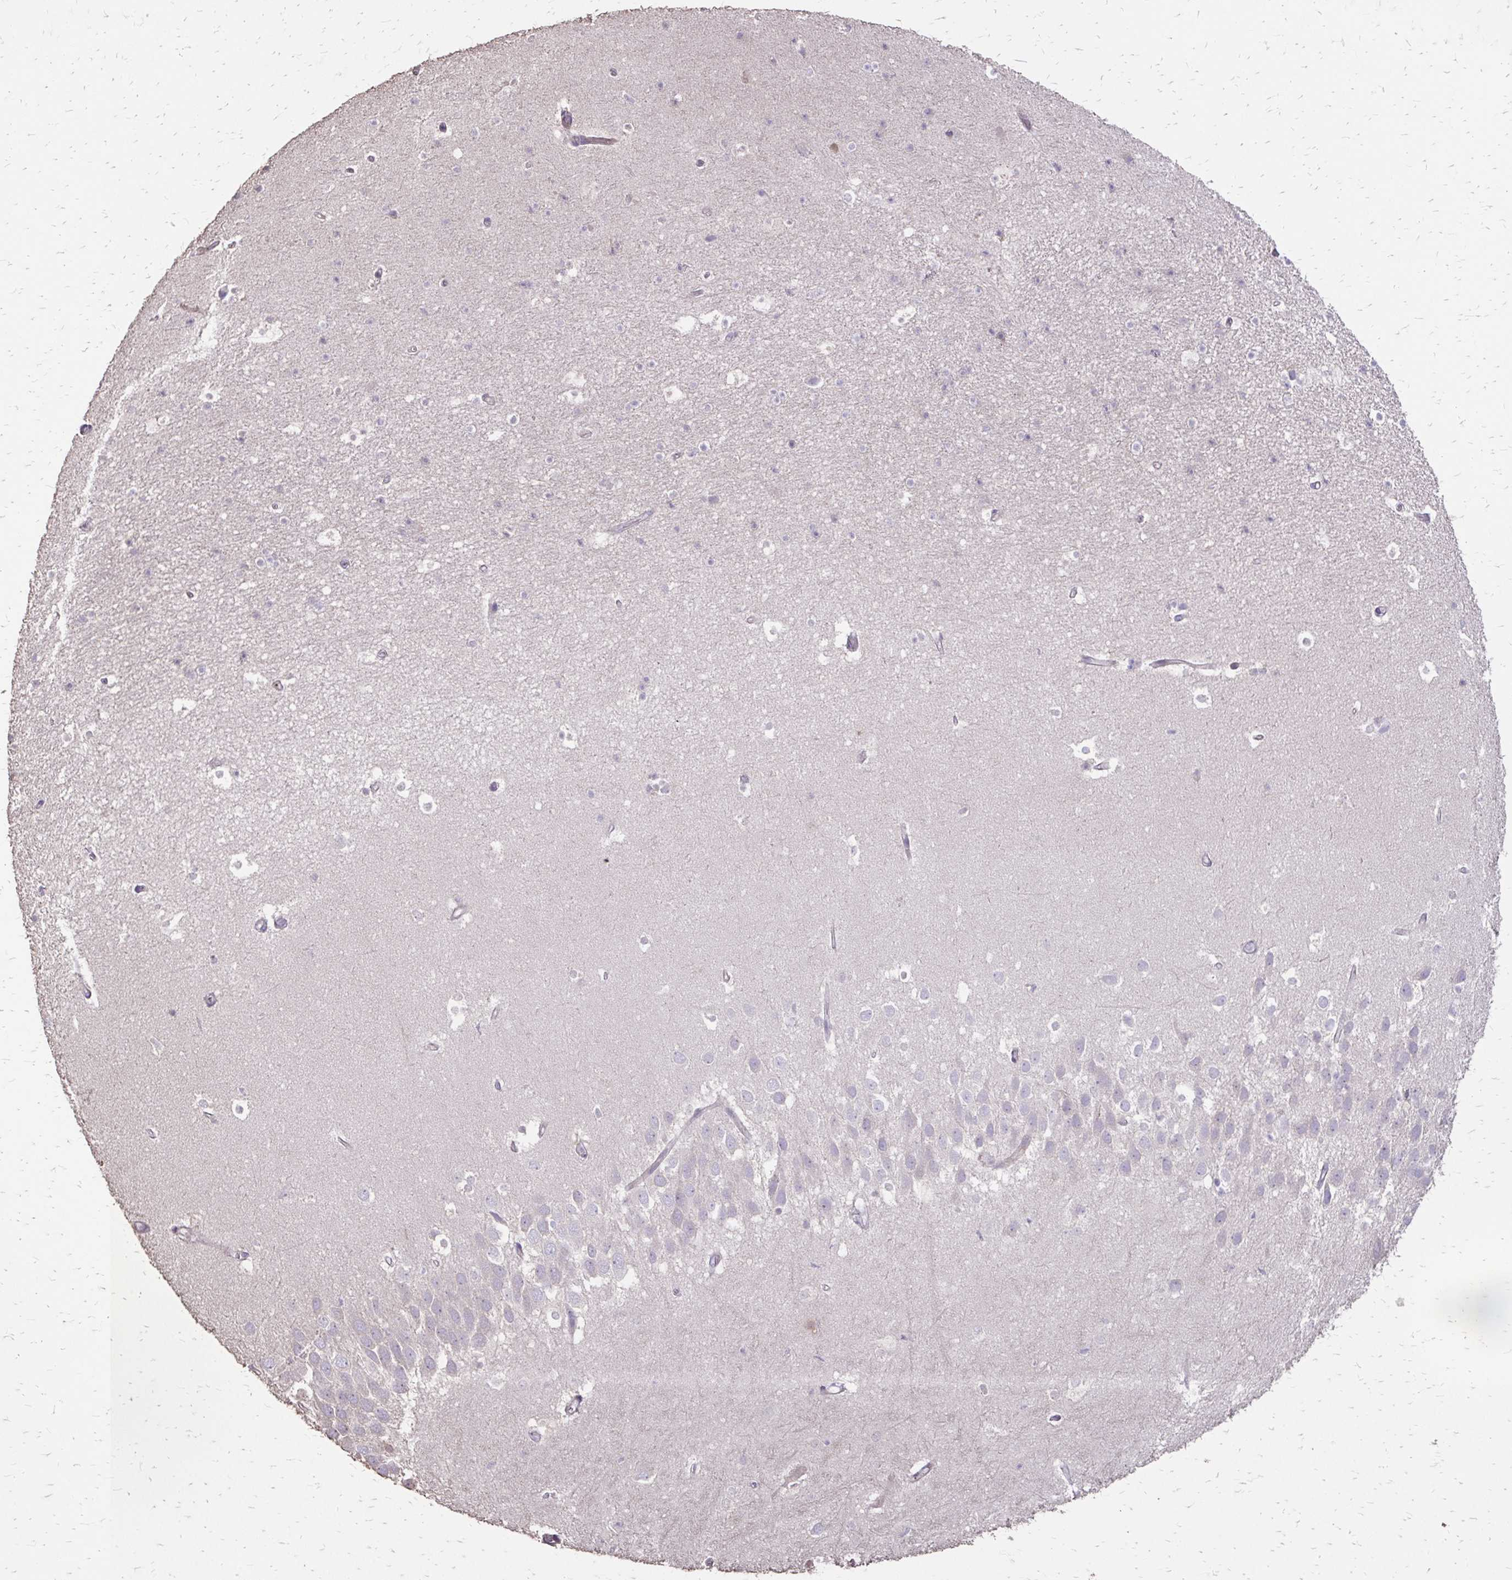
{"staining": {"intensity": "negative", "quantity": "none", "location": "none"}, "tissue": "hippocampus", "cell_type": "Glial cells", "image_type": "normal", "snomed": [{"axis": "morphology", "description": "Normal tissue, NOS"}, {"axis": "topography", "description": "Hippocampus"}], "caption": "The photomicrograph shows no staining of glial cells in unremarkable hippocampus.", "gene": "MYORG", "patient": {"sex": "male", "age": 26}}